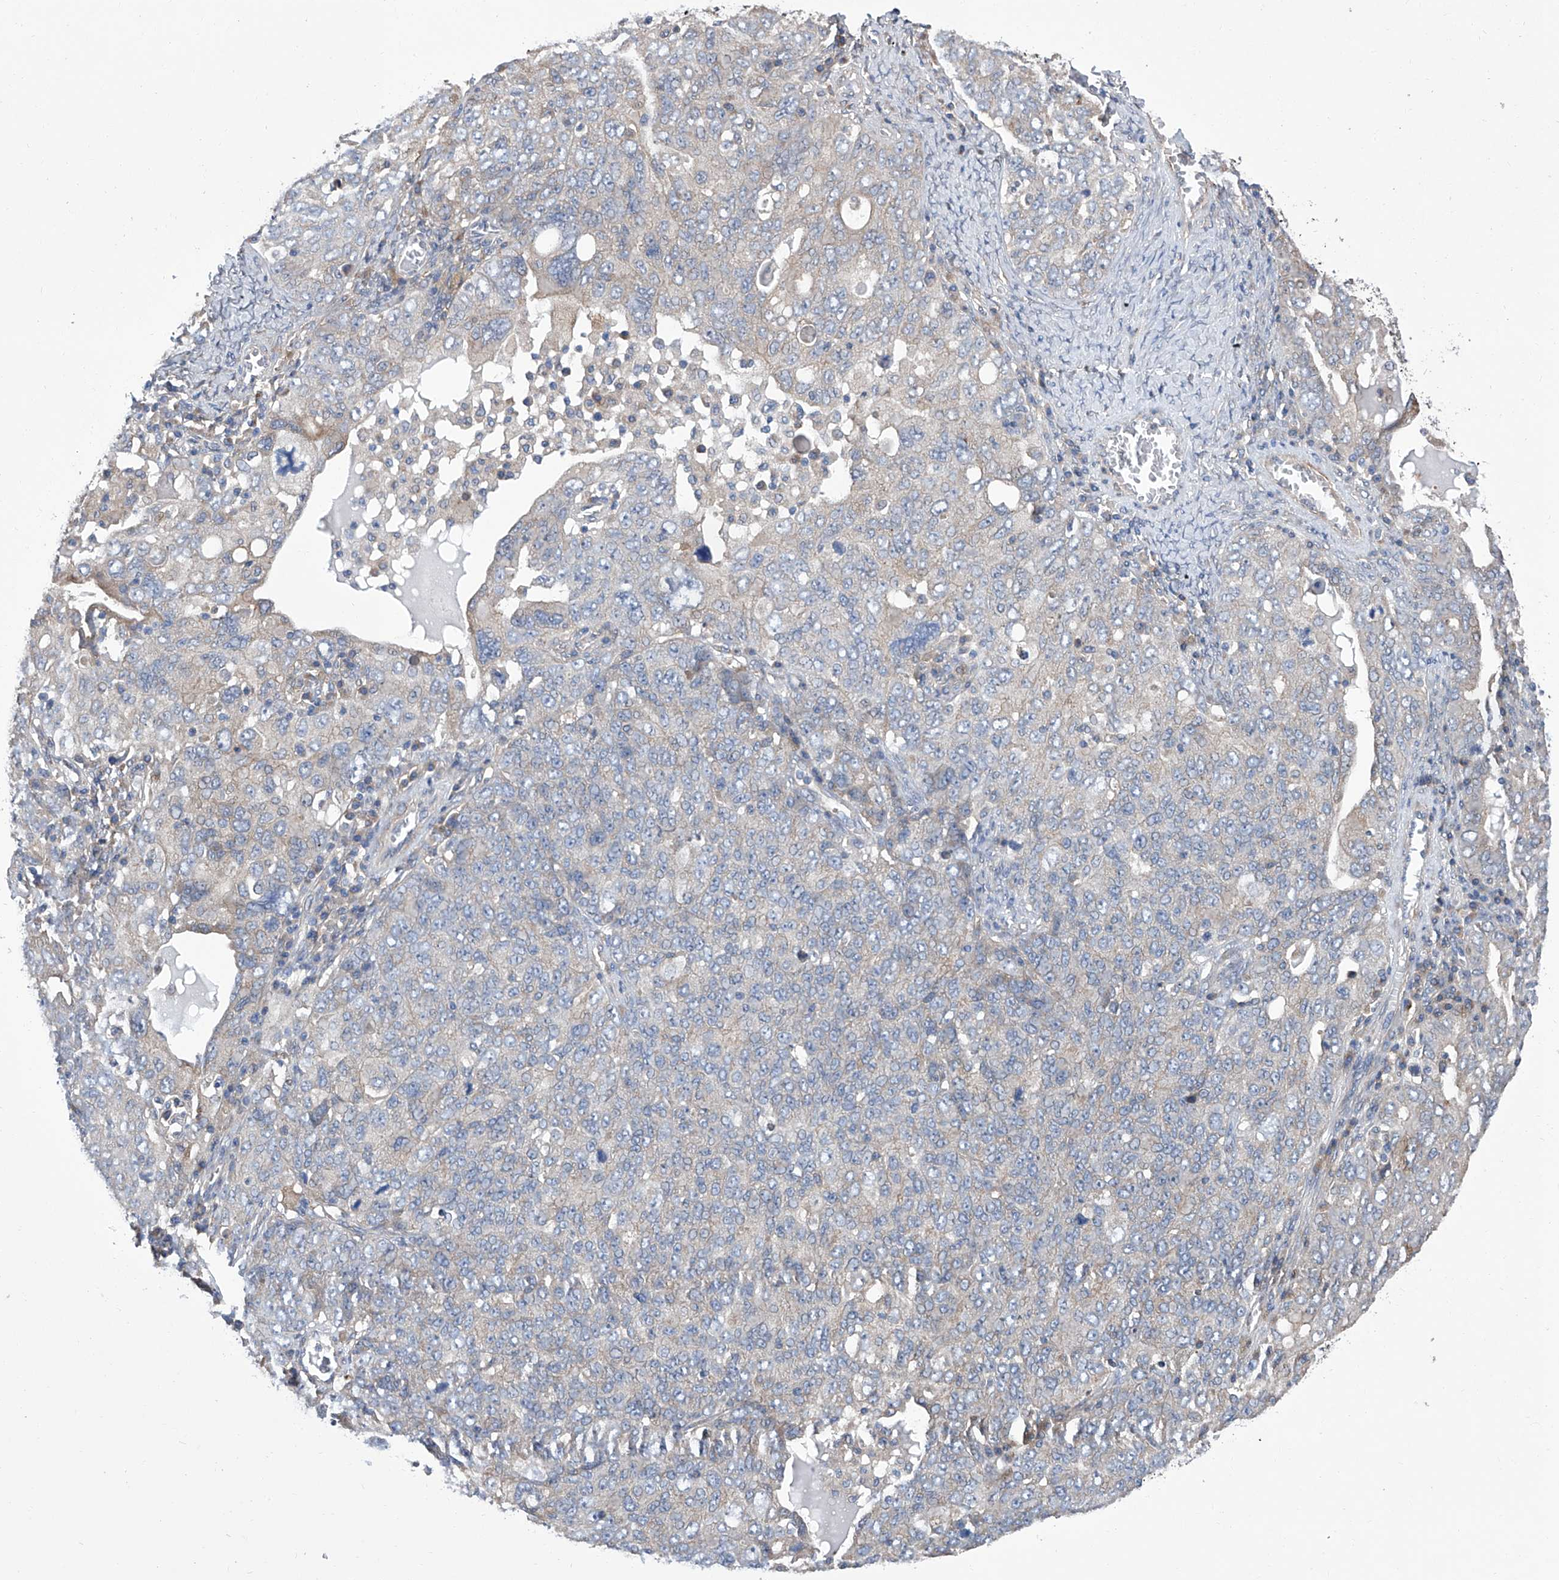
{"staining": {"intensity": "negative", "quantity": "none", "location": "none"}, "tissue": "ovarian cancer", "cell_type": "Tumor cells", "image_type": "cancer", "snomed": [{"axis": "morphology", "description": "Carcinoma, endometroid"}, {"axis": "topography", "description": "Ovary"}], "caption": "Endometroid carcinoma (ovarian) stained for a protein using immunohistochemistry (IHC) exhibits no staining tumor cells.", "gene": "SMS", "patient": {"sex": "female", "age": 62}}